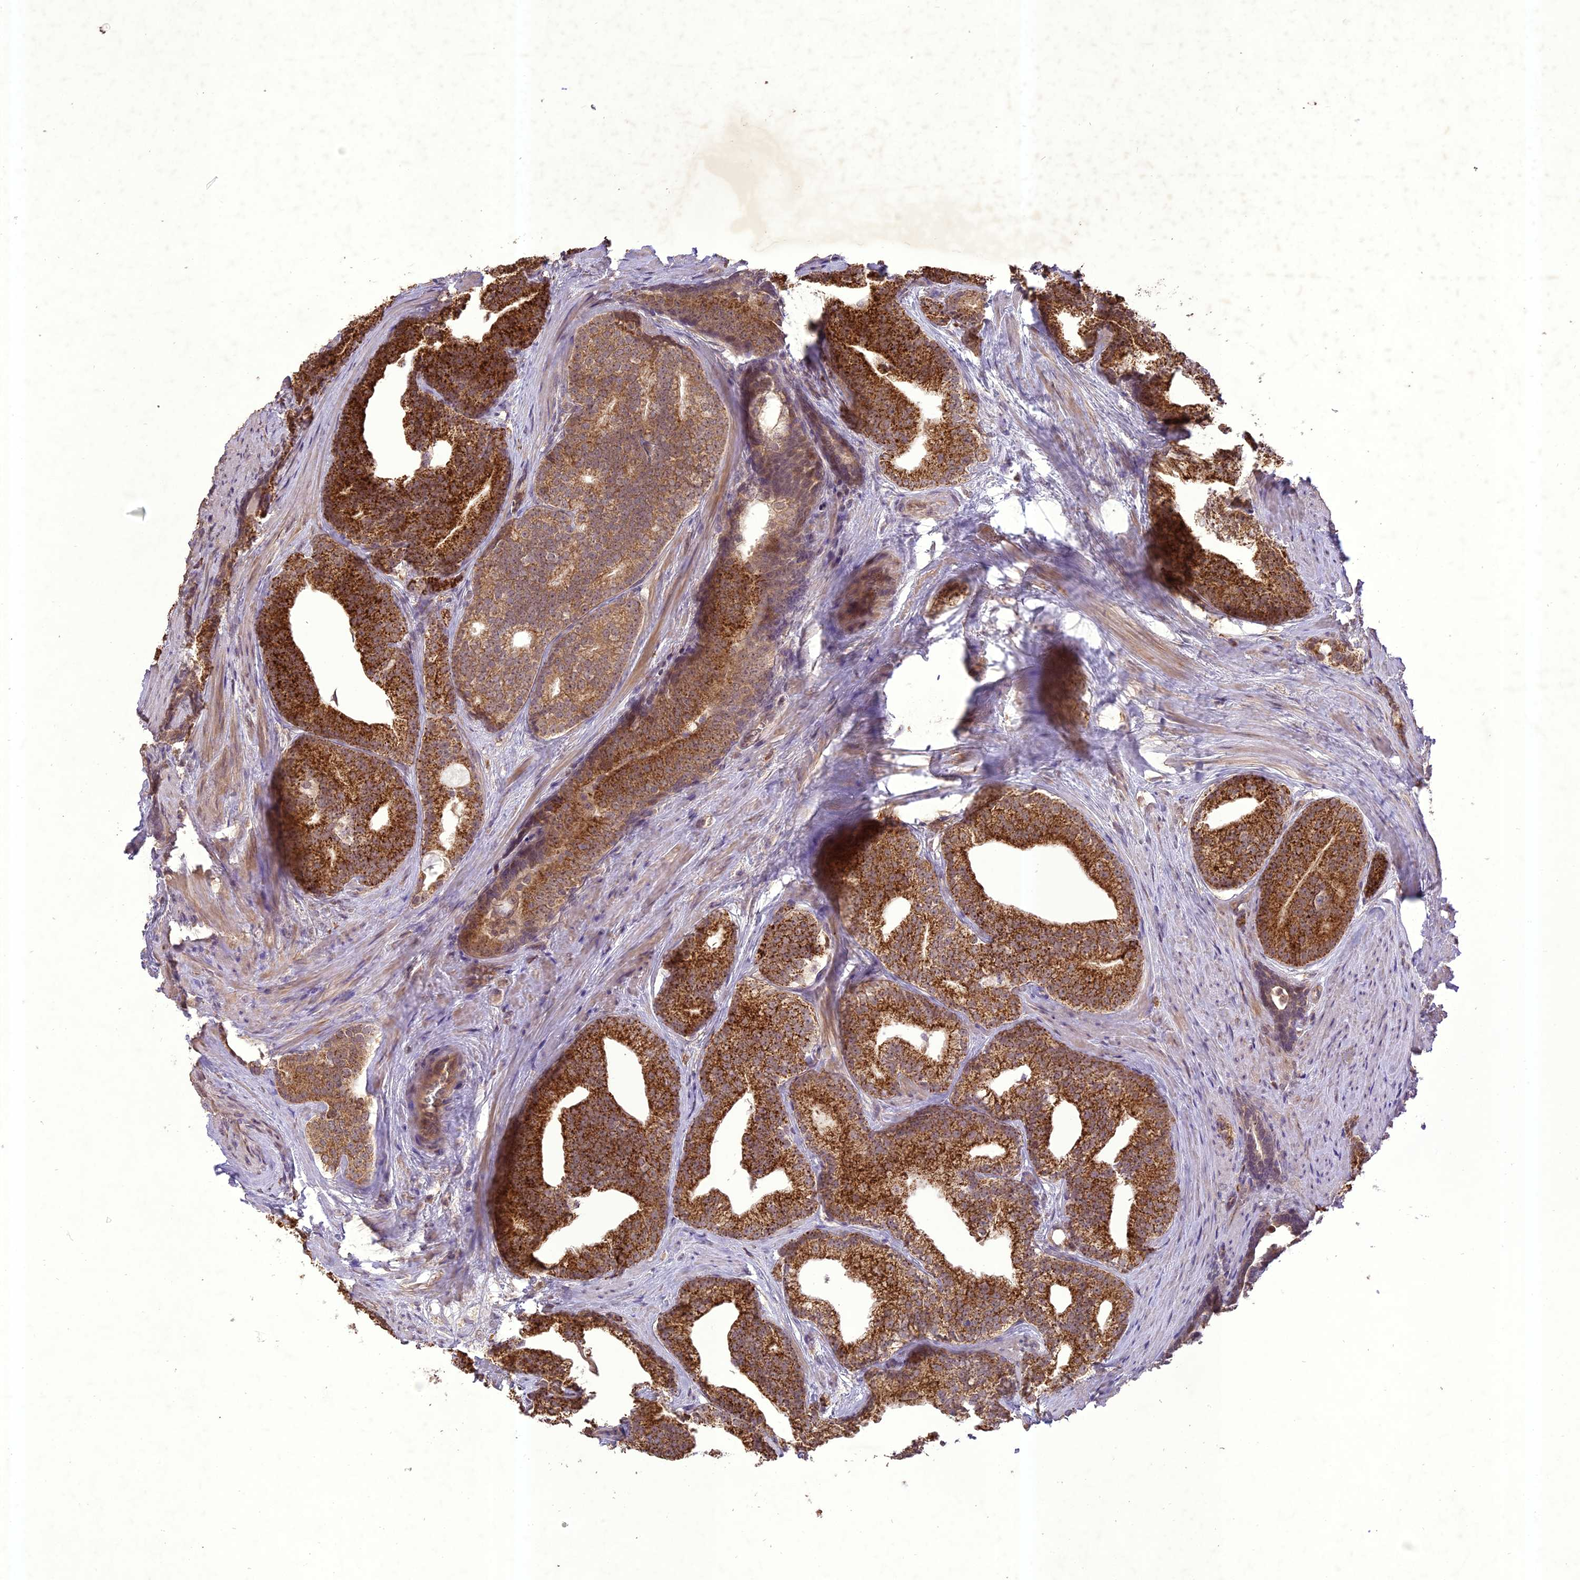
{"staining": {"intensity": "strong", "quantity": "25%-75%", "location": "cytoplasmic/membranous"}, "tissue": "prostate cancer", "cell_type": "Tumor cells", "image_type": "cancer", "snomed": [{"axis": "morphology", "description": "Adenocarcinoma, Low grade"}, {"axis": "topography", "description": "Prostate"}], "caption": "A micrograph of prostate adenocarcinoma (low-grade) stained for a protein exhibits strong cytoplasmic/membranous brown staining in tumor cells. (Brightfield microscopy of DAB IHC at high magnification).", "gene": "TIGD7", "patient": {"sex": "male", "age": 71}}